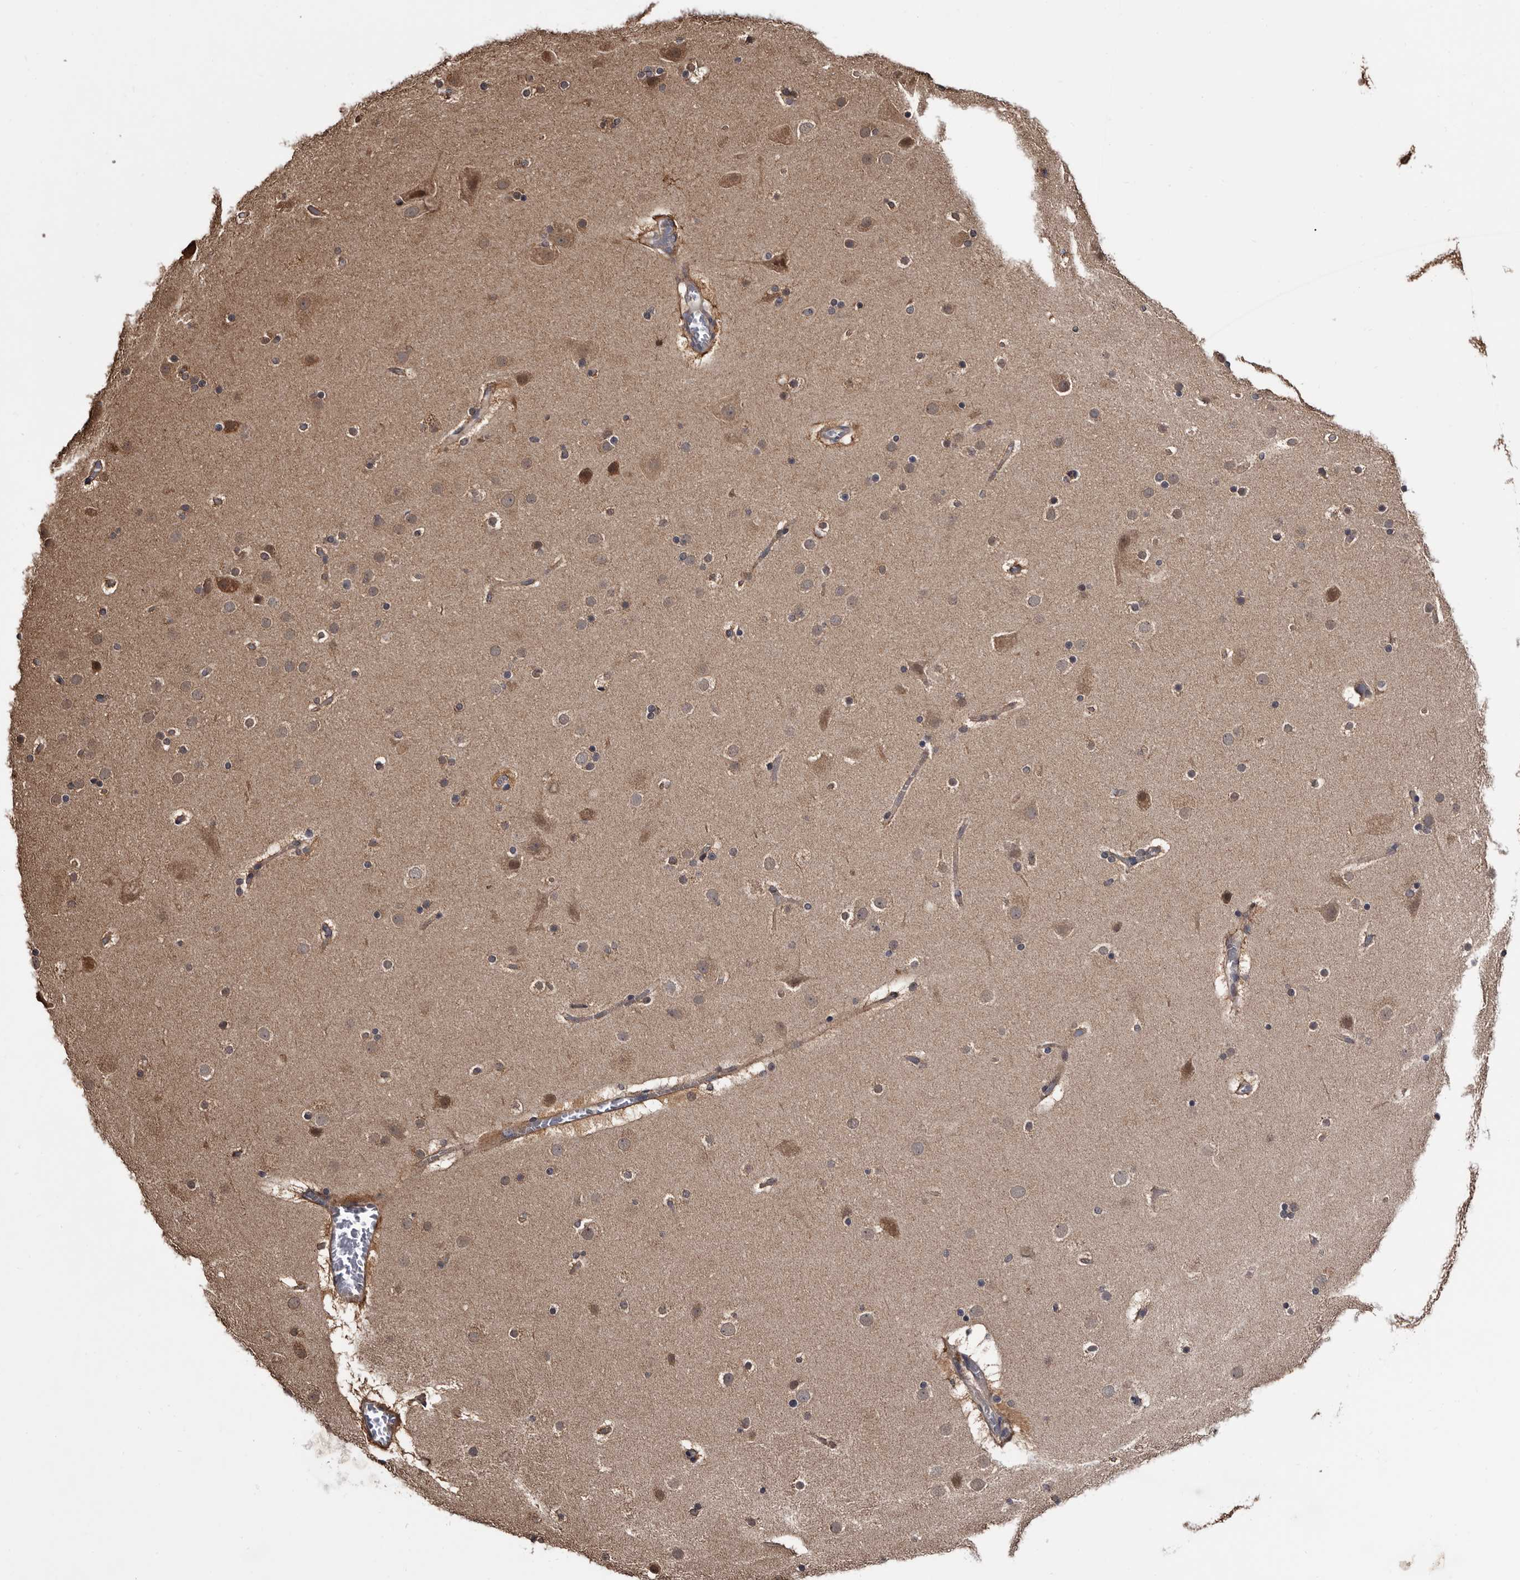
{"staining": {"intensity": "moderate", "quantity": ">75%", "location": "cytoplasmic/membranous"}, "tissue": "cerebral cortex", "cell_type": "Endothelial cells", "image_type": "normal", "snomed": [{"axis": "morphology", "description": "Normal tissue, NOS"}, {"axis": "topography", "description": "Cerebral cortex"}], "caption": "Human cerebral cortex stained with a brown dye shows moderate cytoplasmic/membranous positive staining in approximately >75% of endothelial cells.", "gene": "TTI2", "patient": {"sex": "male", "age": 57}}